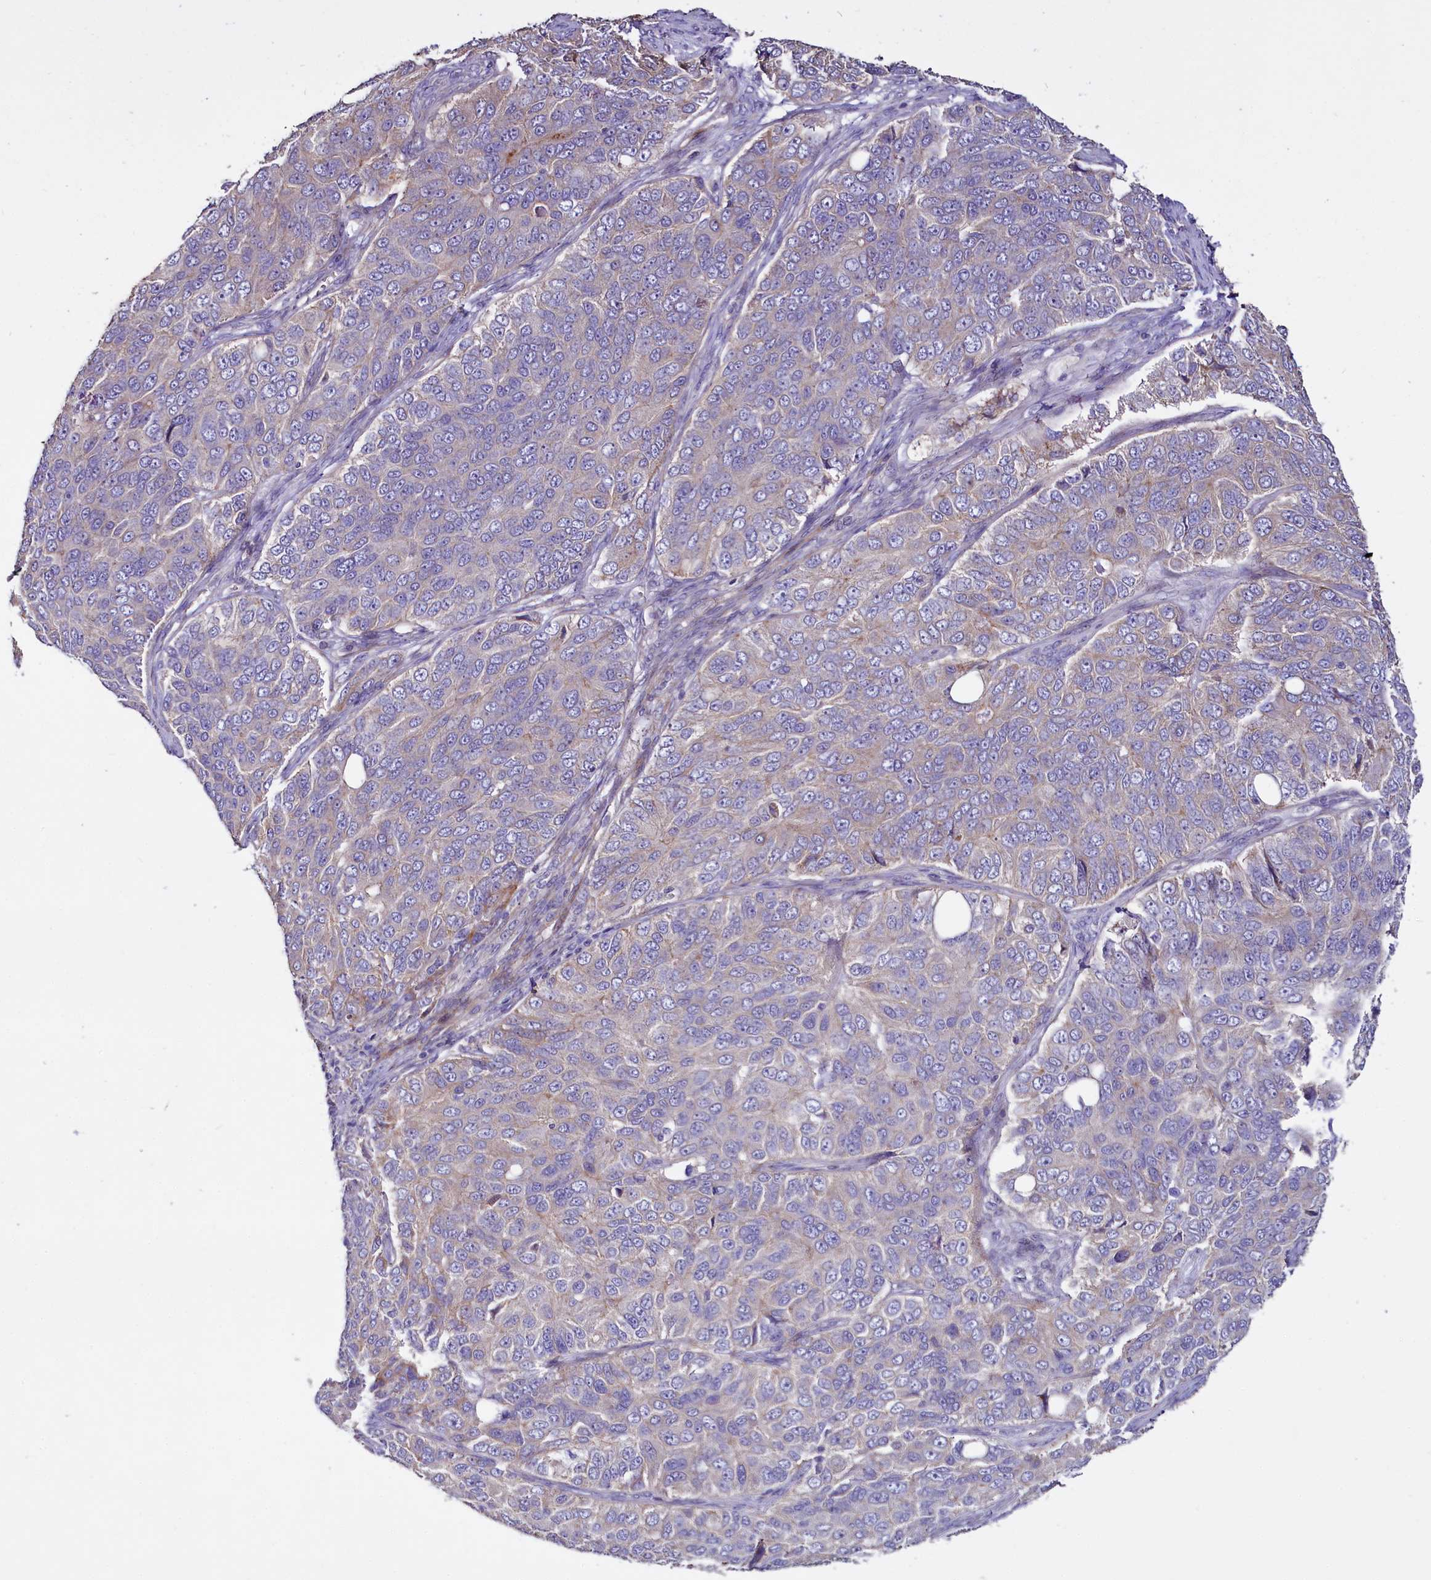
{"staining": {"intensity": "weak", "quantity": "<25%", "location": "cytoplasmic/membranous"}, "tissue": "ovarian cancer", "cell_type": "Tumor cells", "image_type": "cancer", "snomed": [{"axis": "morphology", "description": "Carcinoma, endometroid"}, {"axis": "topography", "description": "Ovary"}], "caption": "Human ovarian endometroid carcinoma stained for a protein using immunohistochemistry (IHC) displays no positivity in tumor cells.", "gene": "WNT8A", "patient": {"sex": "female", "age": 51}}